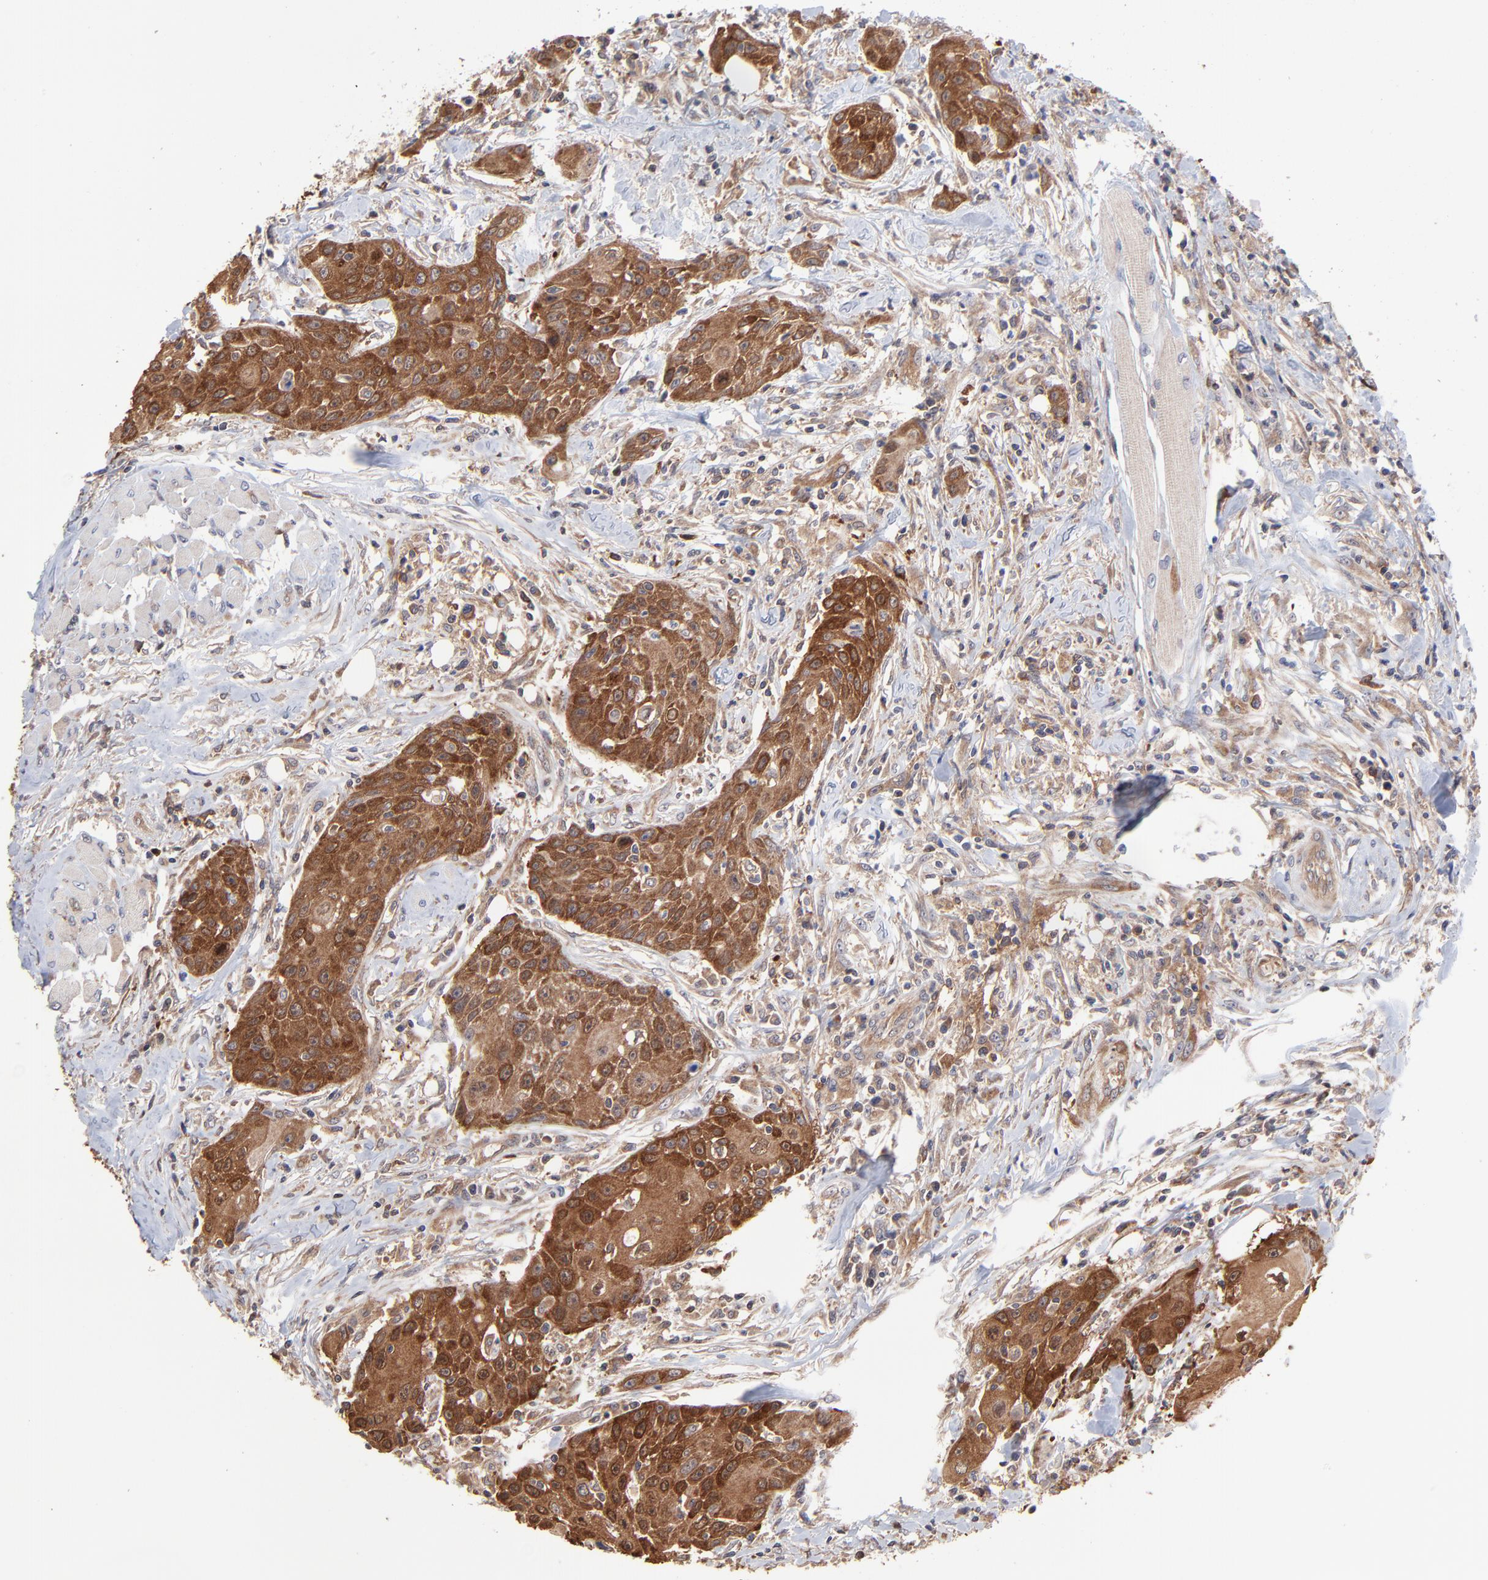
{"staining": {"intensity": "strong", "quantity": ">75%", "location": "cytoplasmic/membranous"}, "tissue": "head and neck cancer", "cell_type": "Tumor cells", "image_type": "cancer", "snomed": [{"axis": "morphology", "description": "Squamous cell carcinoma, NOS"}, {"axis": "topography", "description": "Oral tissue"}, {"axis": "topography", "description": "Head-Neck"}], "caption": "Strong cytoplasmic/membranous staining is seen in about >75% of tumor cells in squamous cell carcinoma (head and neck).", "gene": "GART", "patient": {"sex": "female", "age": 82}}